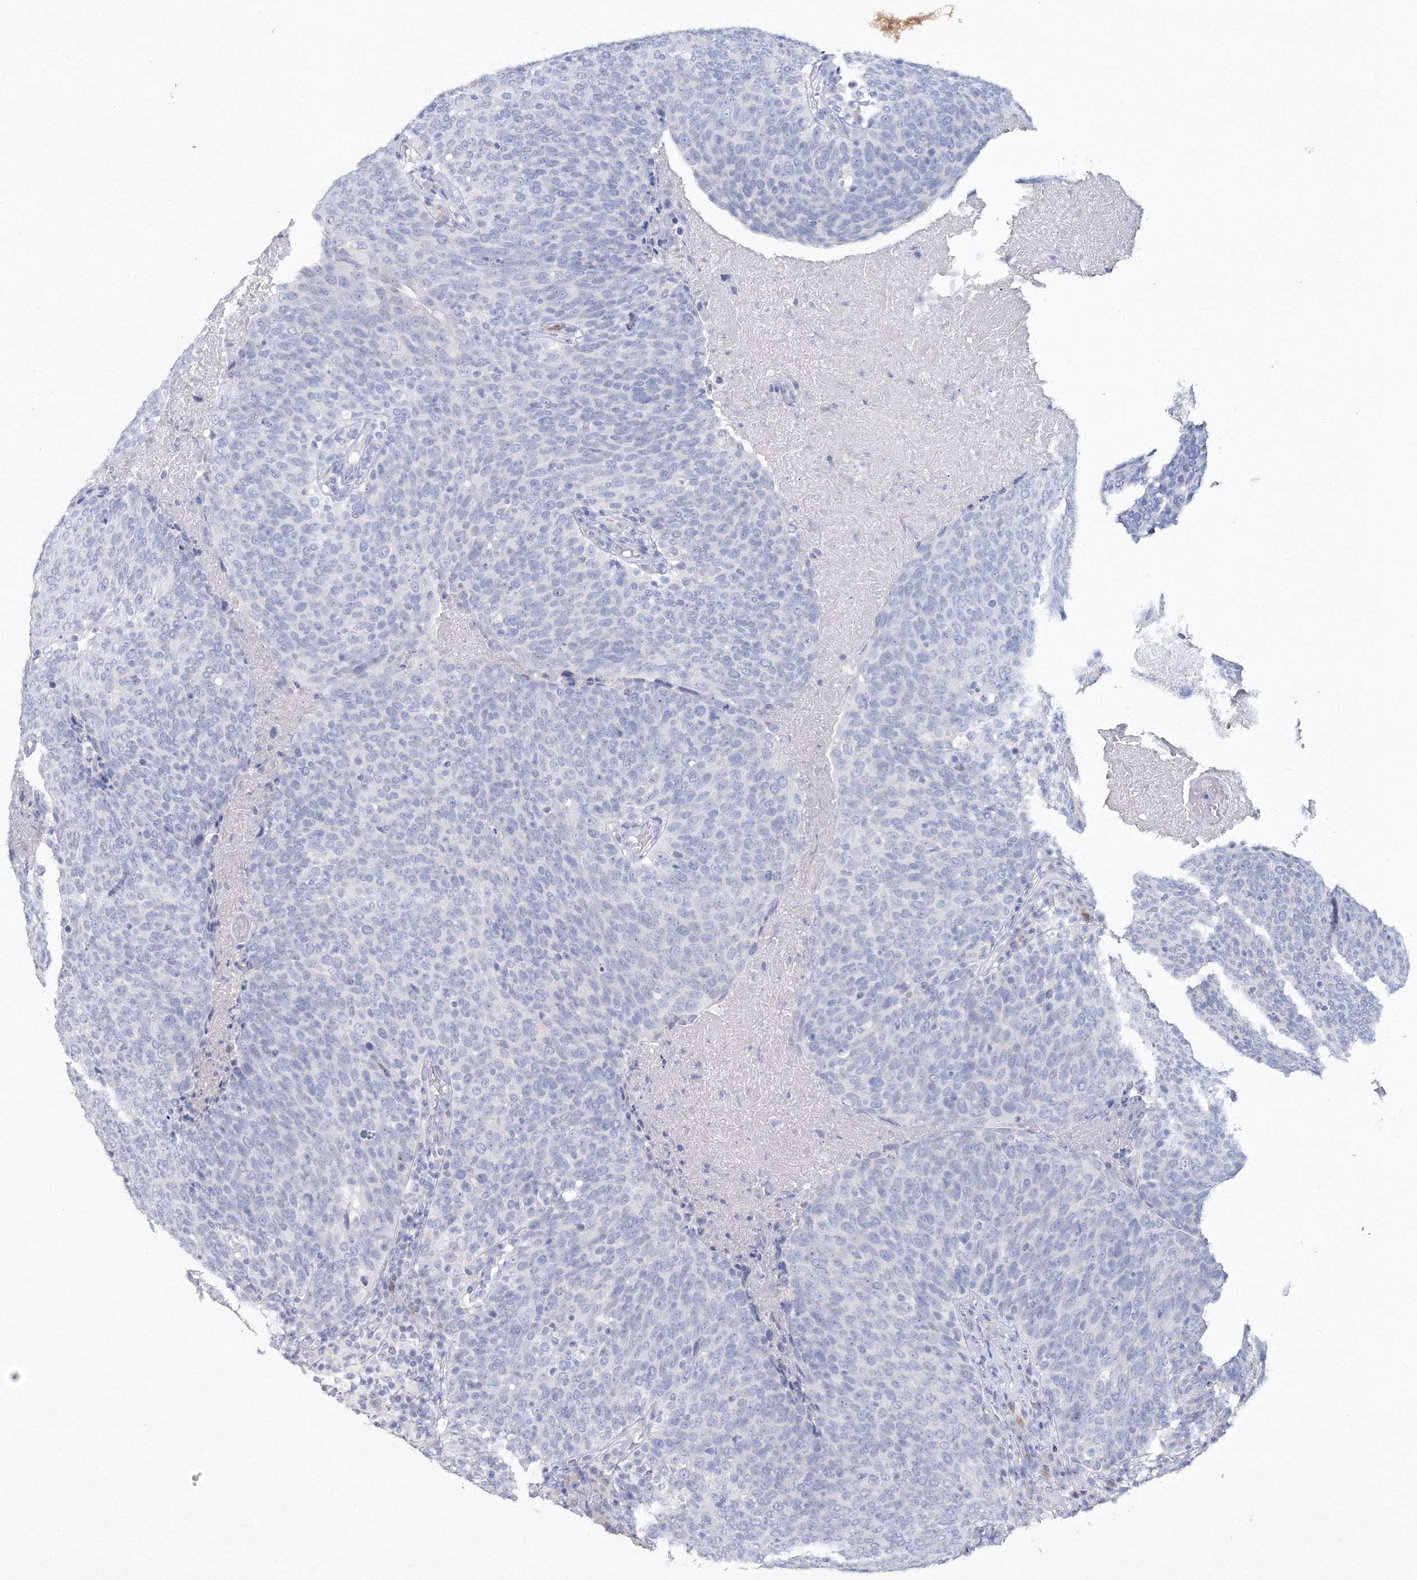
{"staining": {"intensity": "negative", "quantity": "none", "location": "none"}, "tissue": "head and neck cancer", "cell_type": "Tumor cells", "image_type": "cancer", "snomed": [{"axis": "morphology", "description": "Squamous cell carcinoma, NOS"}, {"axis": "morphology", "description": "Squamous cell carcinoma, metastatic, NOS"}, {"axis": "topography", "description": "Lymph node"}, {"axis": "topography", "description": "Head-Neck"}], "caption": "Protein analysis of head and neck cancer demonstrates no significant positivity in tumor cells.", "gene": "GCKR", "patient": {"sex": "male", "age": 62}}